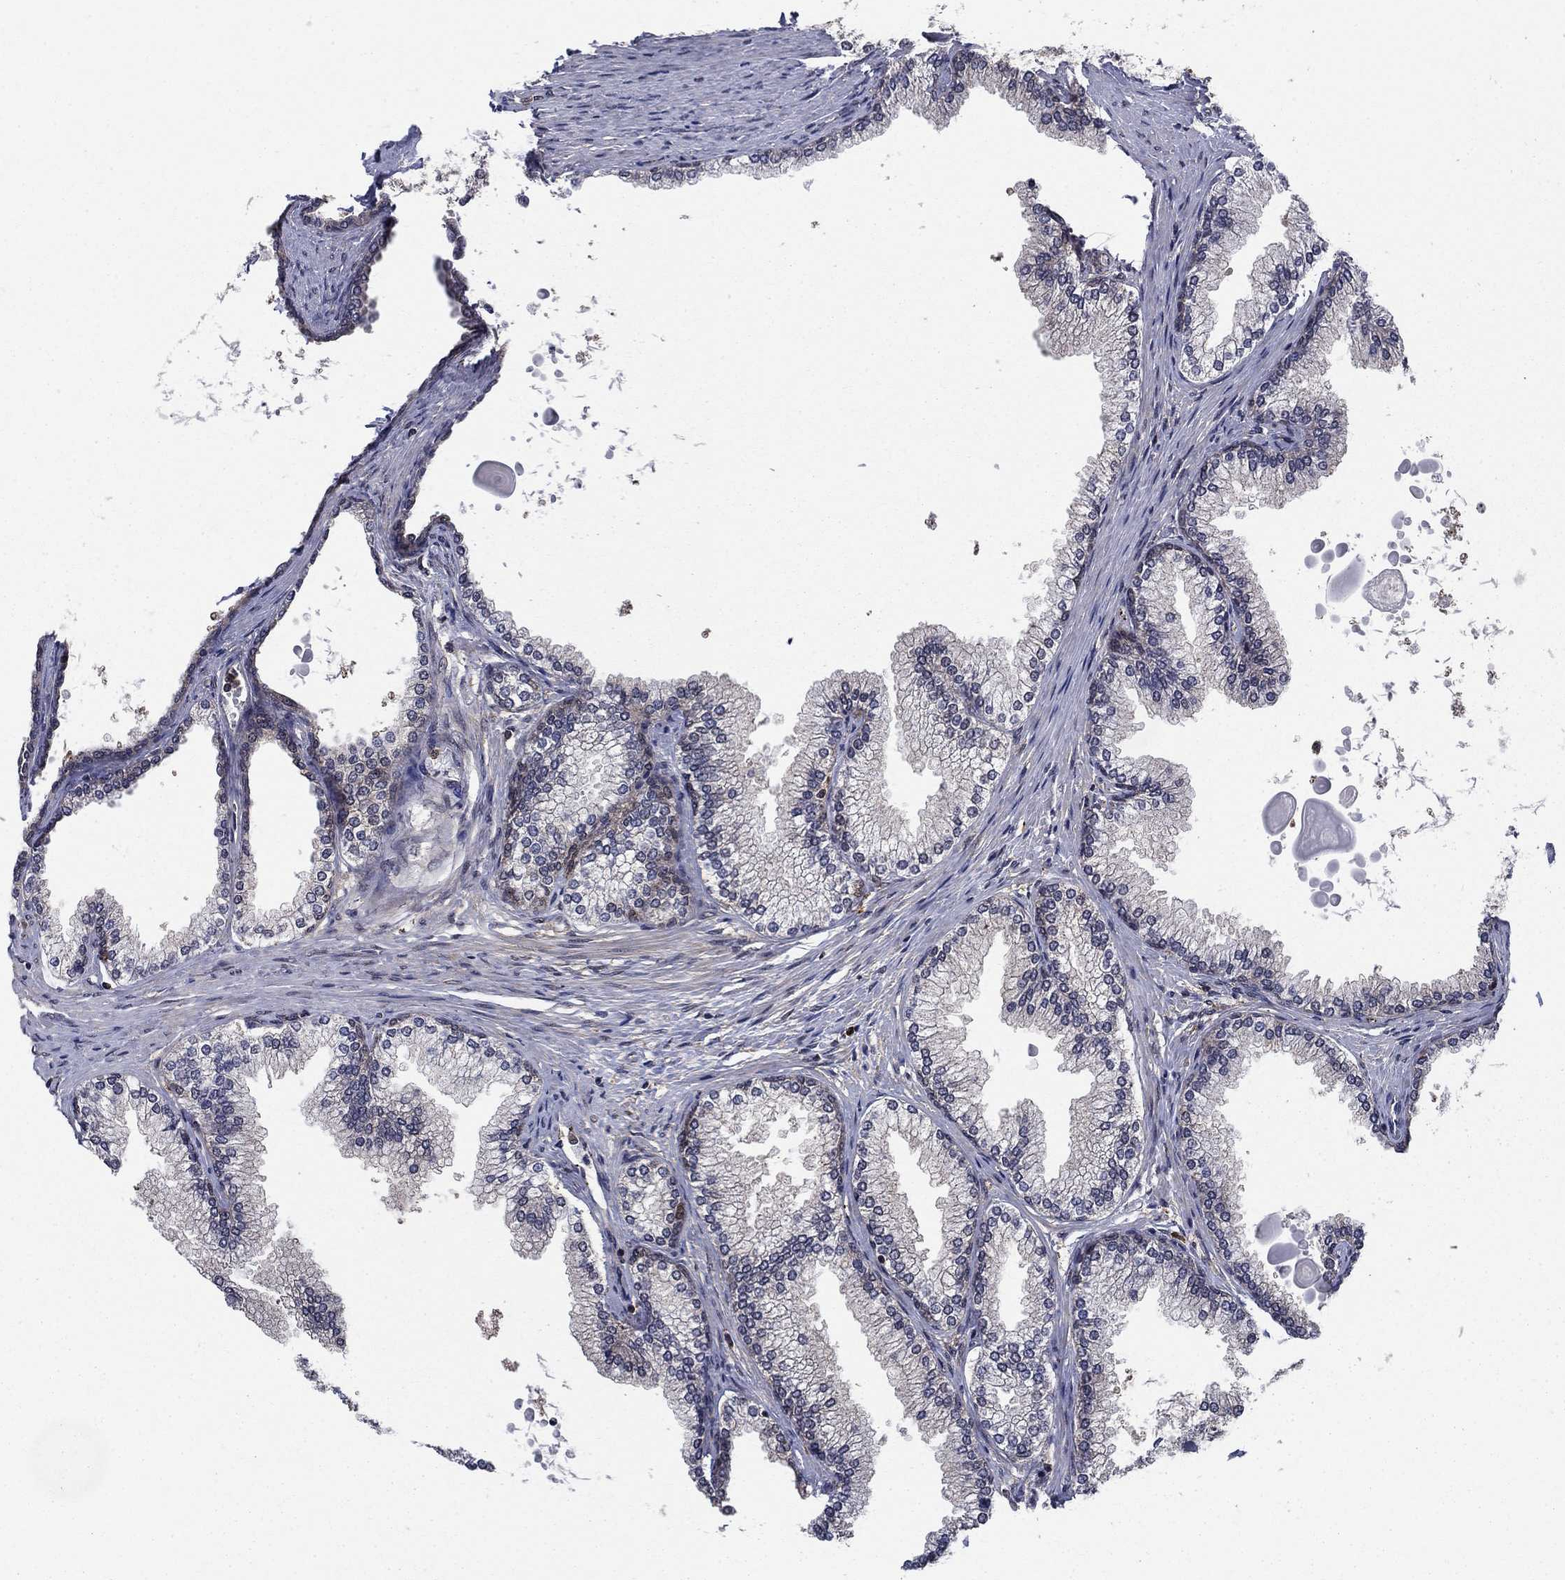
{"staining": {"intensity": "moderate", "quantity": "25%-75%", "location": "cytoplasmic/membranous"}, "tissue": "prostate", "cell_type": "Glandular cells", "image_type": "normal", "snomed": [{"axis": "morphology", "description": "Normal tissue, NOS"}, {"axis": "topography", "description": "Prostate"}], "caption": "Immunohistochemical staining of normal prostate displays 25%-75% levels of moderate cytoplasmic/membranous protein staining in approximately 25%-75% of glandular cells. (IHC, brightfield microscopy, high magnification).", "gene": "CACYBP", "patient": {"sex": "male", "age": 72}}